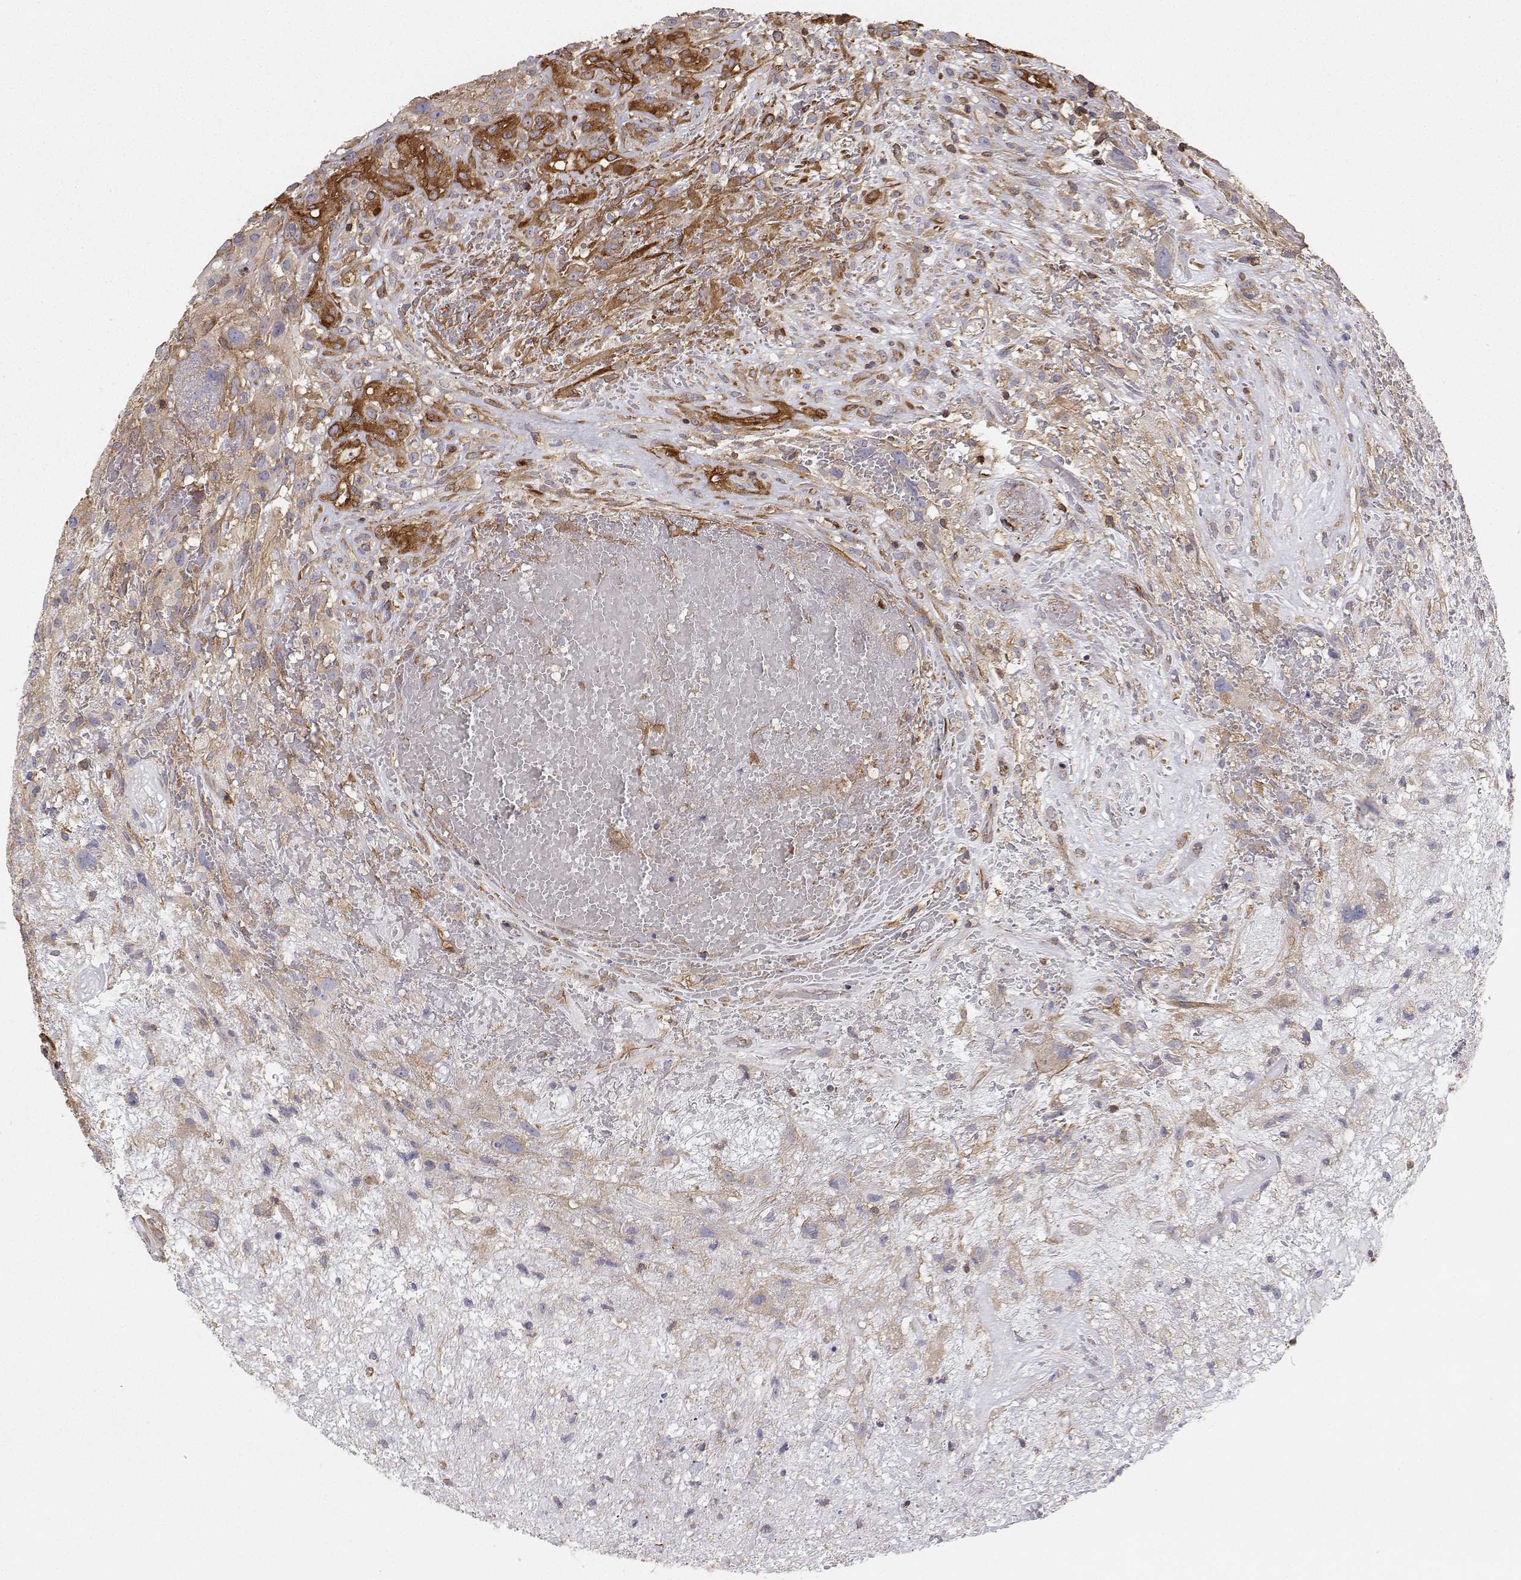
{"staining": {"intensity": "negative", "quantity": "none", "location": "none"}, "tissue": "glioma", "cell_type": "Tumor cells", "image_type": "cancer", "snomed": [{"axis": "morphology", "description": "Glioma, malignant, High grade"}, {"axis": "topography", "description": "Brain"}], "caption": "Tumor cells show no significant staining in high-grade glioma (malignant).", "gene": "MYH9", "patient": {"sex": "male", "age": 46}}